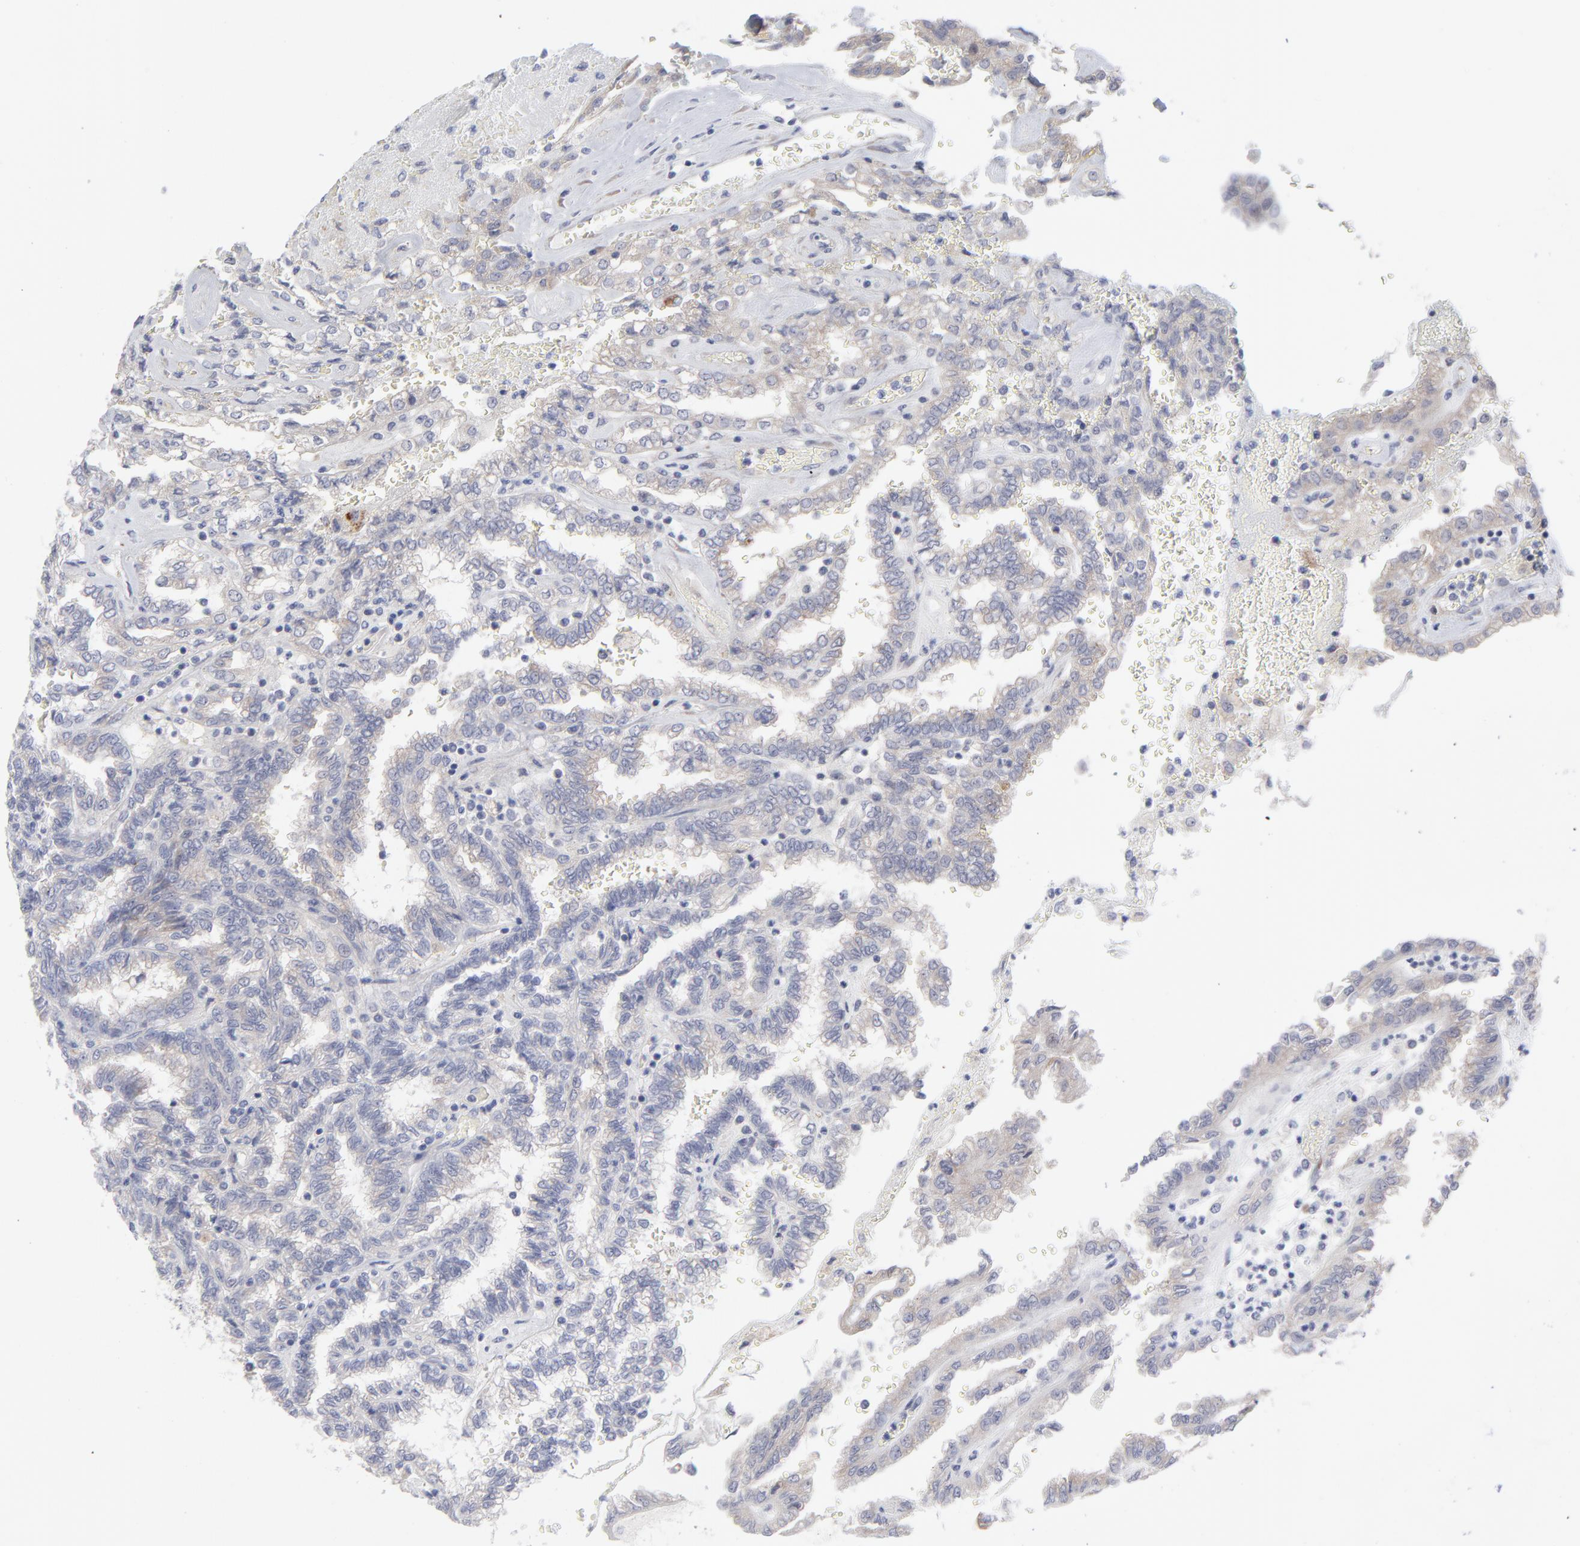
{"staining": {"intensity": "negative", "quantity": "none", "location": "none"}, "tissue": "renal cancer", "cell_type": "Tumor cells", "image_type": "cancer", "snomed": [{"axis": "morphology", "description": "Inflammation, NOS"}, {"axis": "morphology", "description": "Adenocarcinoma, NOS"}, {"axis": "topography", "description": "Kidney"}], "caption": "Immunohistochemistry of adenocarcinoma (renal) displays no positivity in tumor cells. (DAB (3,3'-diaminobenzidine) immunohistochemistry, high magnification).", "gene": "RPS24", "patient": {"sex": "male", "age": 68}}